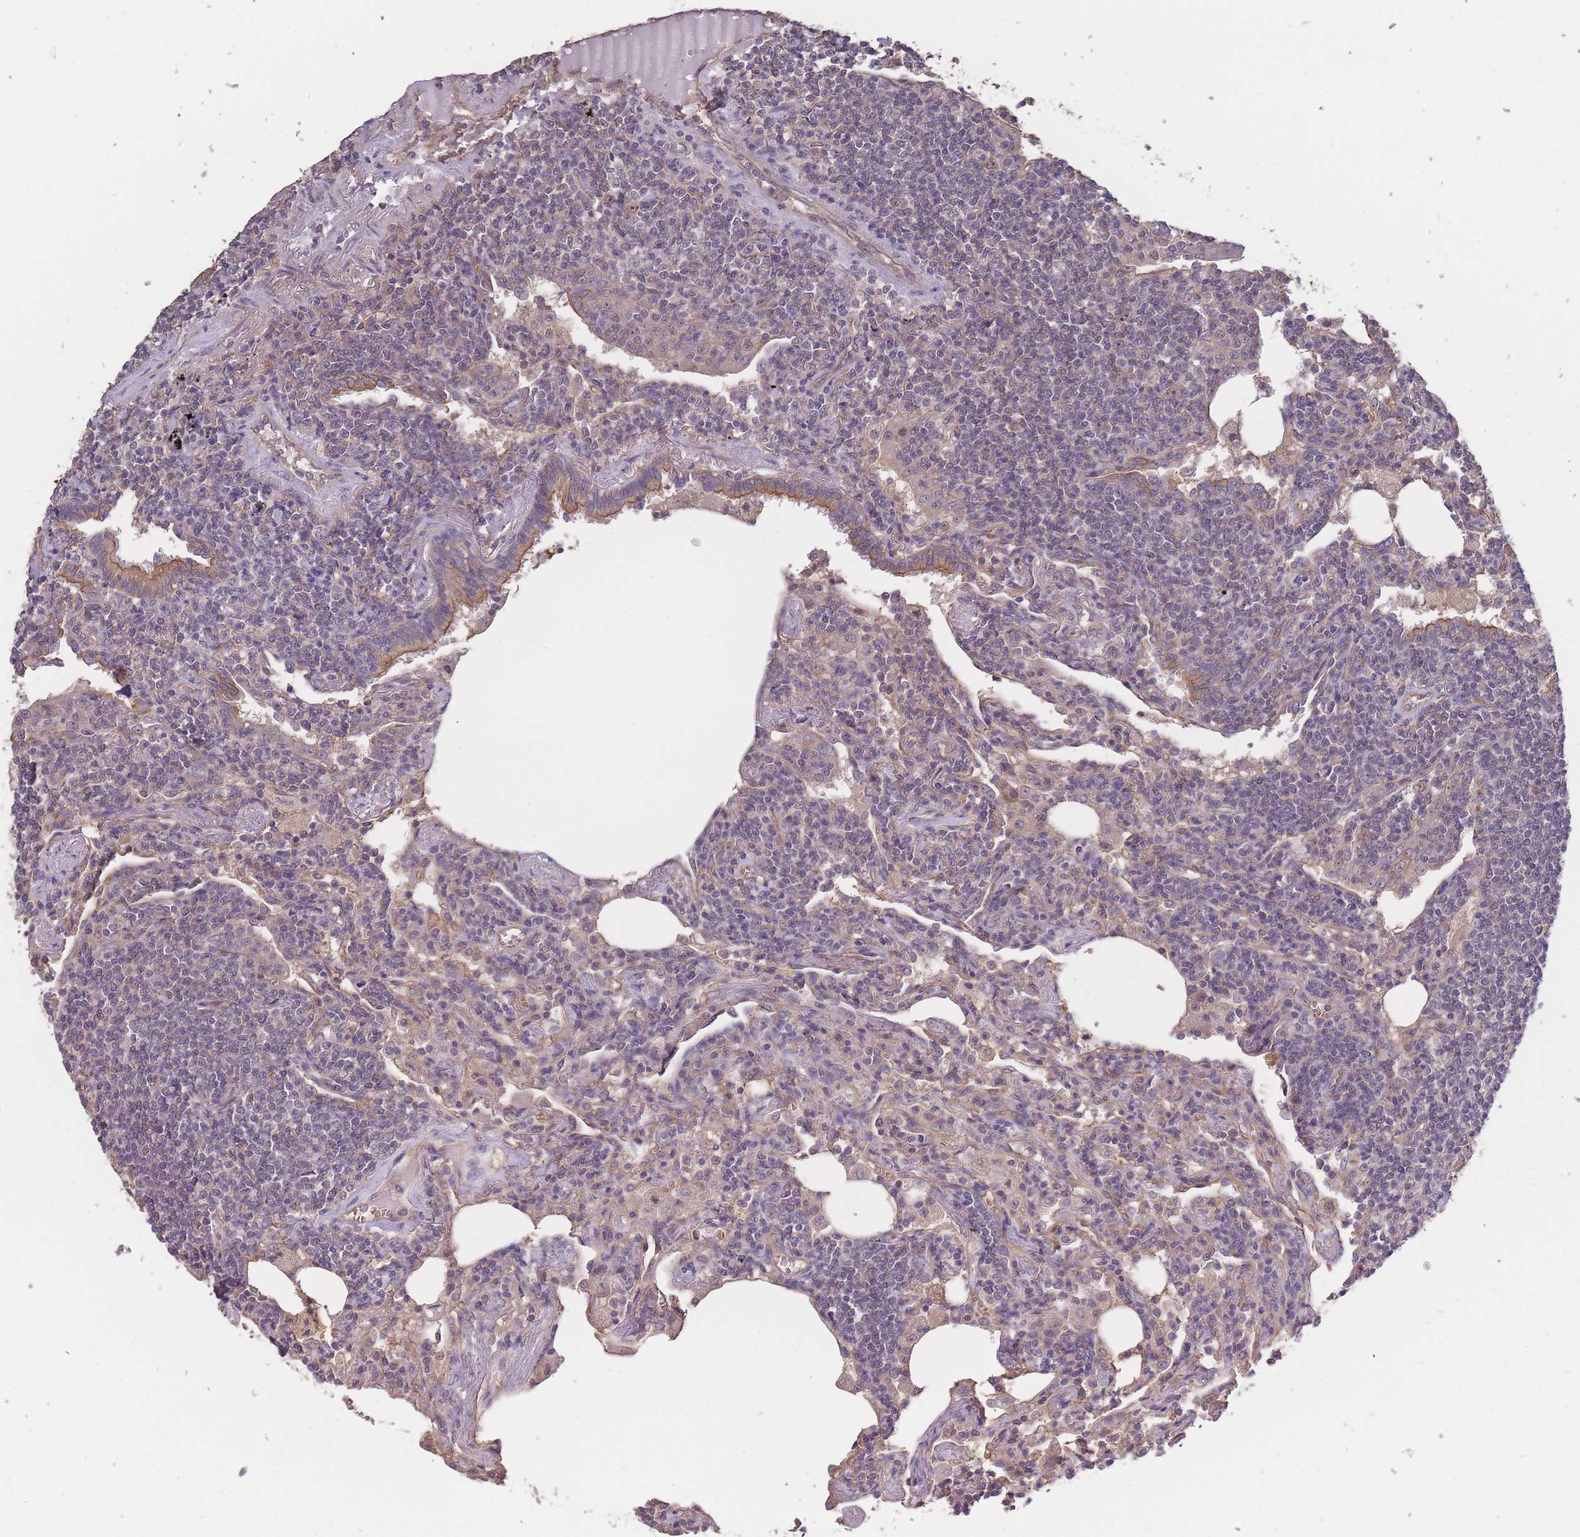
{"staining": {"intensity": "weak", "quantity": "<25%", "location": "cytoplasmic/membranous"}, "tissue": "lymphoma", "cell_type": "Tumor cells", "image_type": "cancer", "snomed": [{"axis": "morphology", "description": "Malignant lymphoma, non-Hodgkin's type, Low grade"}, {"axis": "topography", "description": "Lung"}], "caption": "This is an immunohistochemistry image of human low-grade malignant lymphoma, non-Hodgkin's type. There is no staining in tumor cells.", "gene": "KIAA1755", "patient": {"sex": "female", "age": 71}}